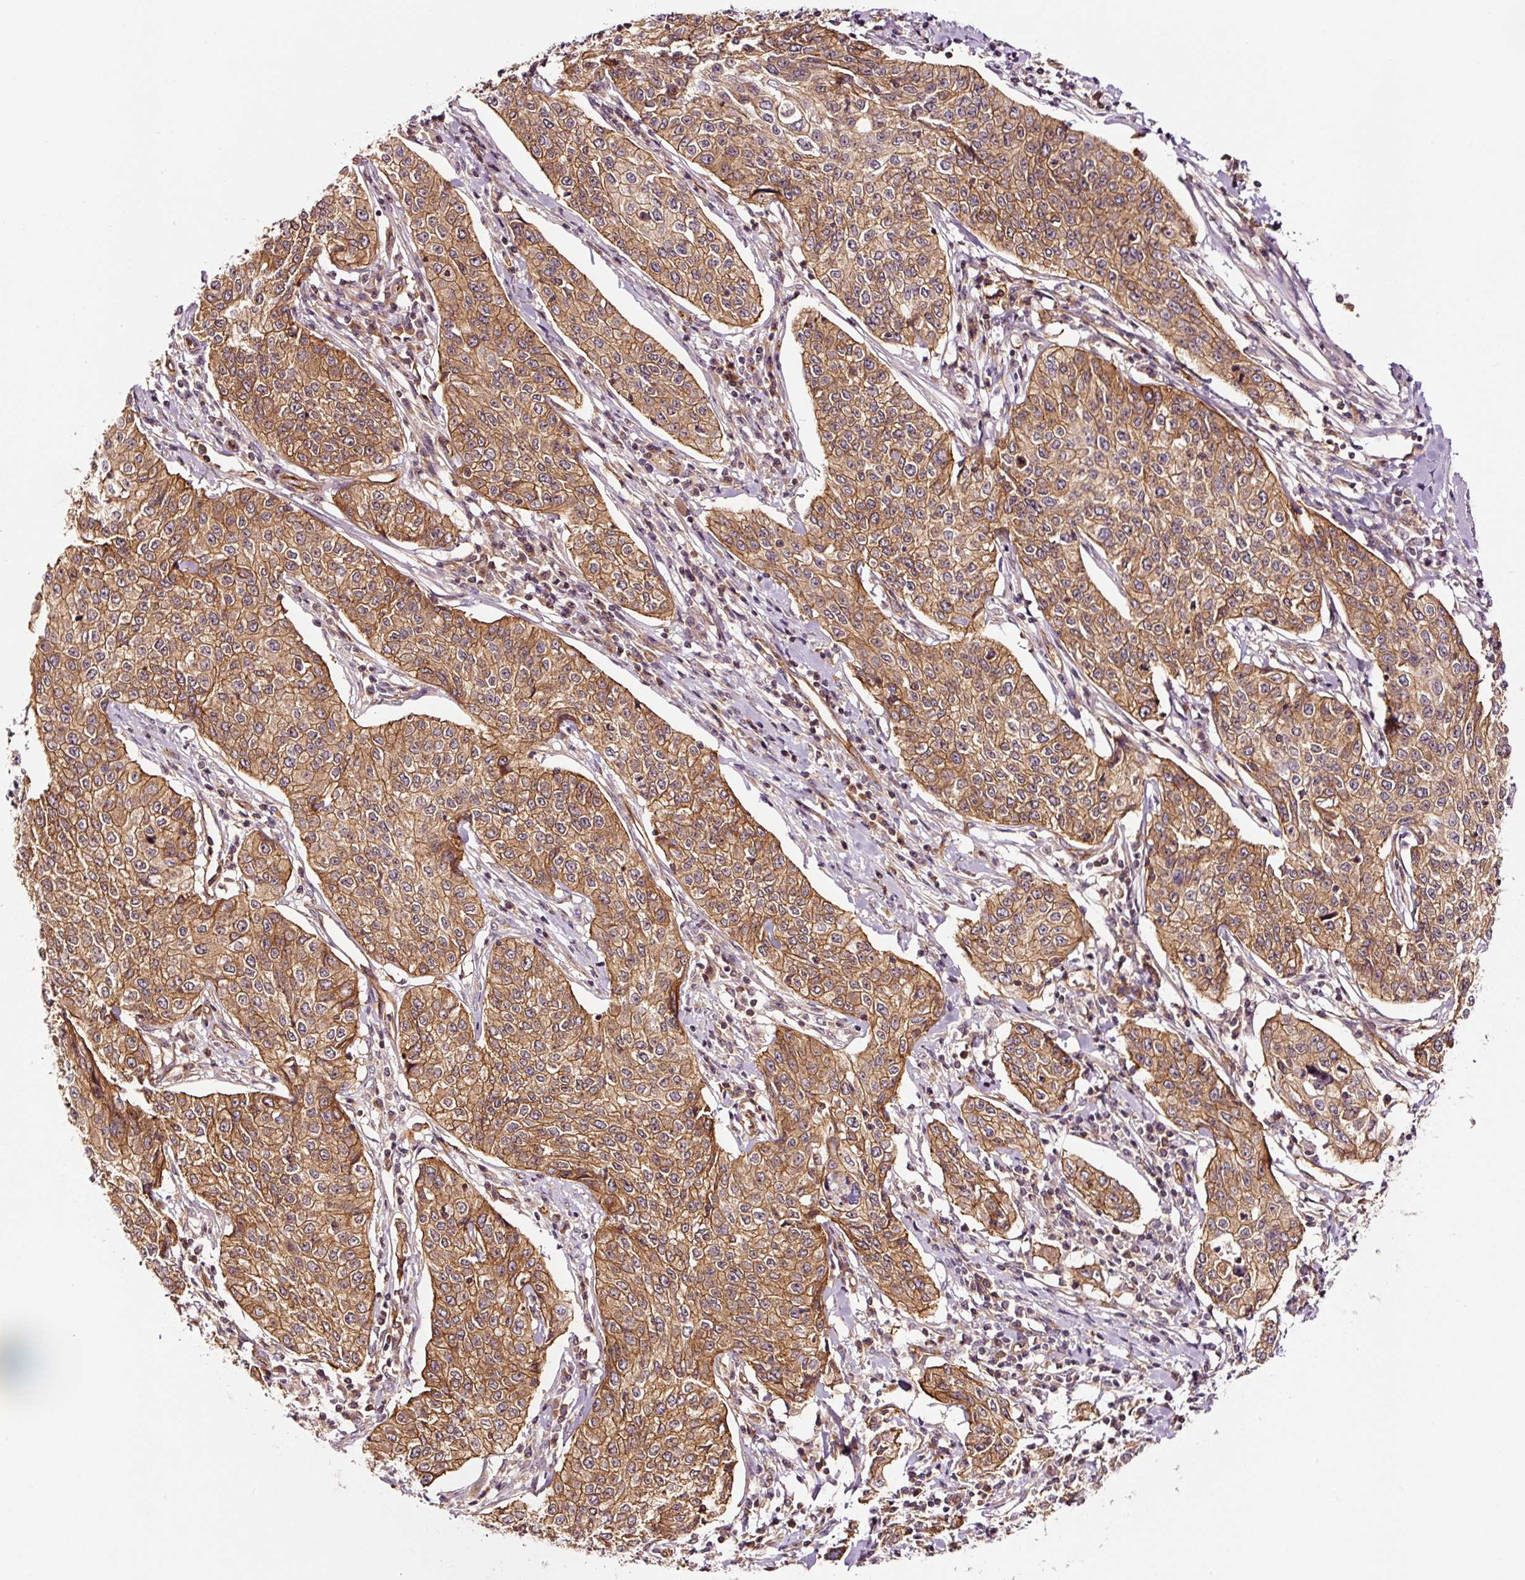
{"staining": {"intensity": "moderate", "quantity": ">75%", "location": "cytoplasmic/membranous"}, "tissue": "cervical cancer", "cell_type": "Tumor cells", "image_type": "cancer", "snomed": [{"axis": "morphology", "description": "Squamous cell carcinoma, NOS"}, {"axis": "topography", "description": "Cervix"}], "caption": "Cervical cancer stained for a protein (brown) reveals moderate cytoplasmic/membranous positive expression in about >75% of tumor cells.", "gene": "METAP1", "patient": {"sex": "female", "age": 35}}